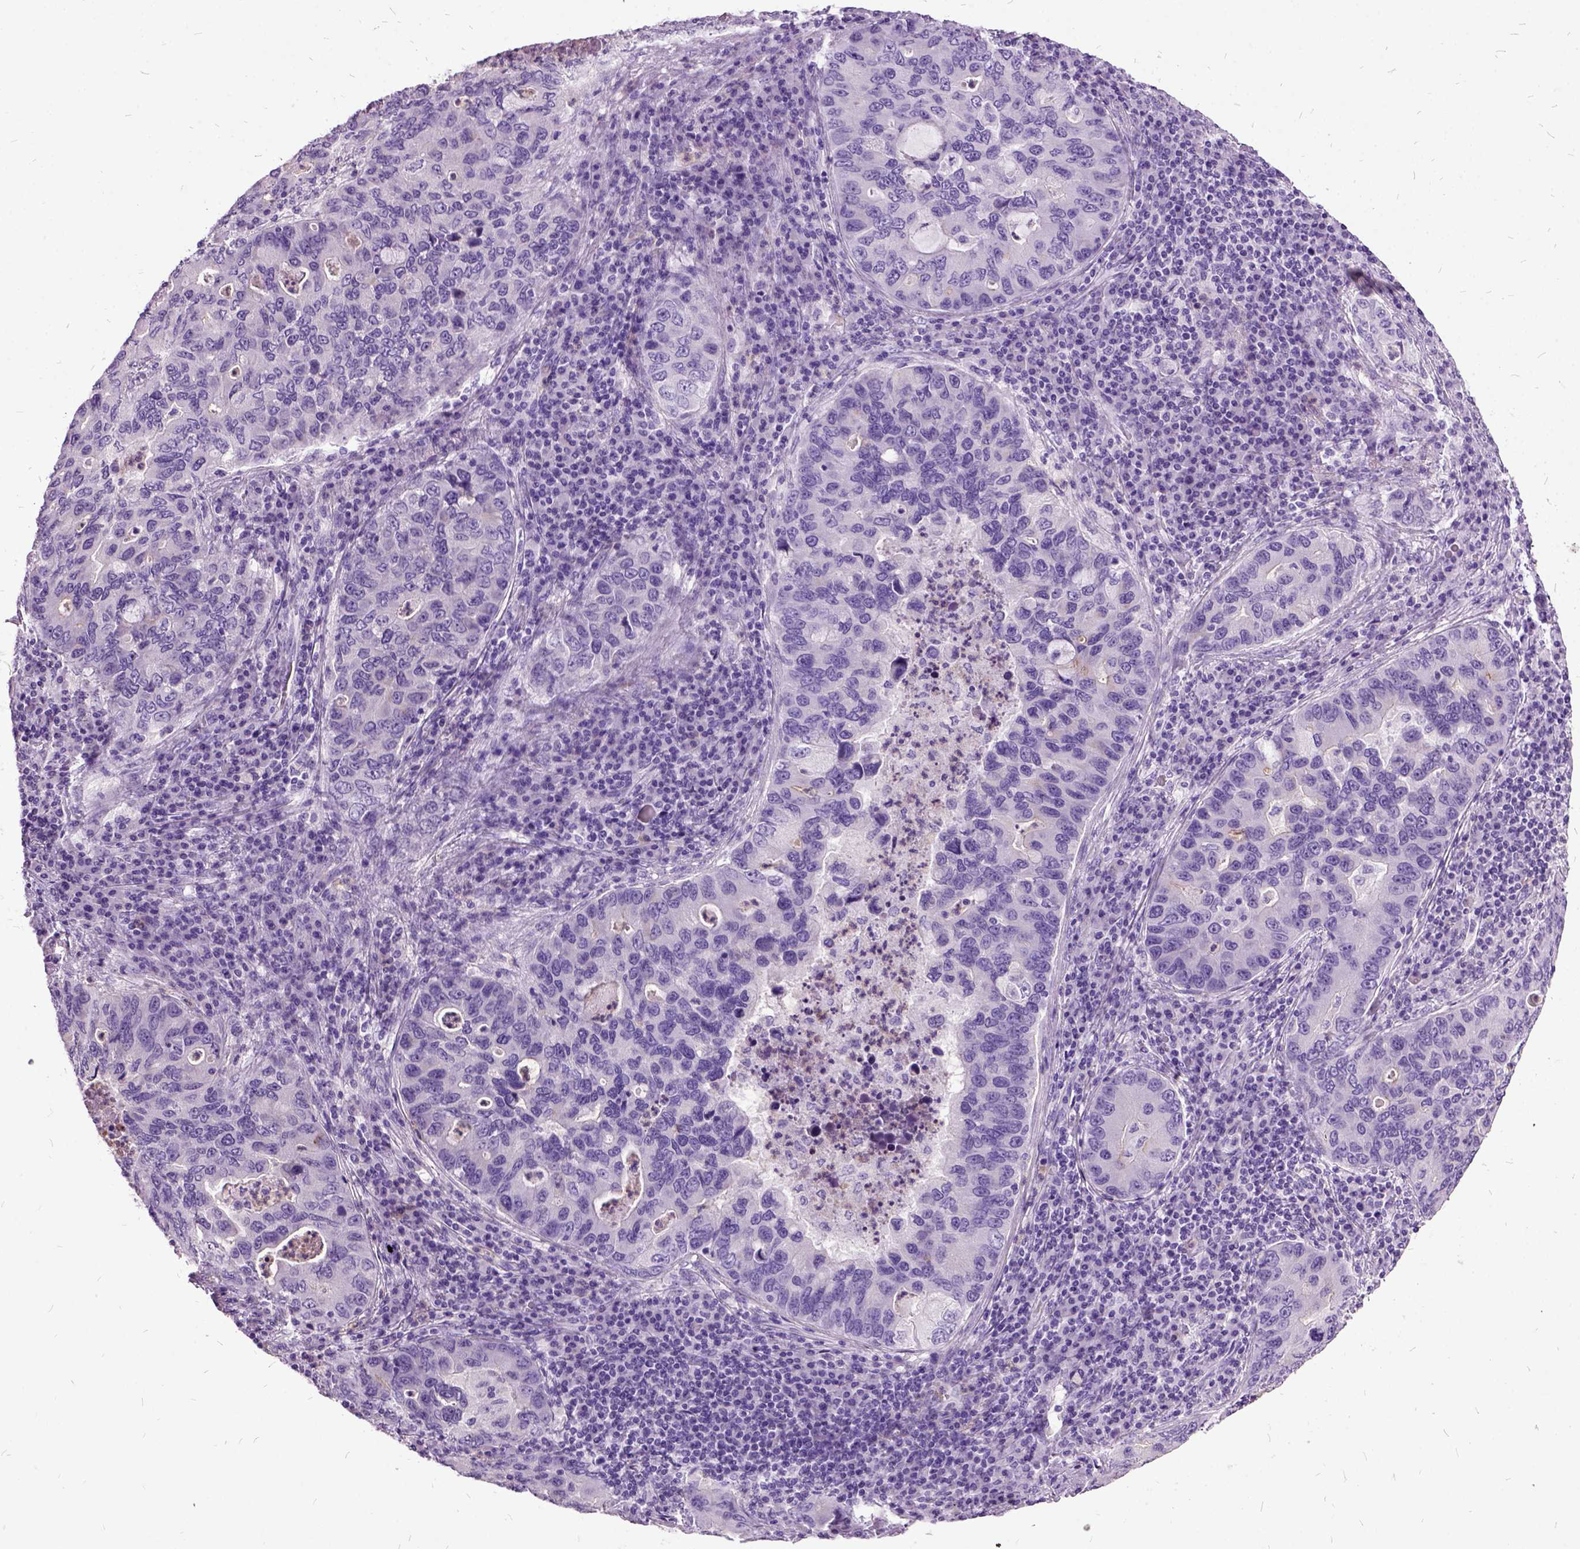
{"staining": {"intensity": "negative", "quantity": "none", "location": "none"}, "tissue": "lung cancer", "cell_type": "Tumor cells", "image_type": "cancer", "snomed": [{"axis": "morphology", "description": "Adenocarcinoma, NOS"}, {"axis": "morphology", "description": "Adenocarcinoma, metastatic, NOS"}, {"axis": "topography", "description": "Lymph node"}, {"axis": "topography", "description": "Lung"}], "caption": "Tumor cells are negative for protein expression in human lung cancer (metastatic adenocarcinoma).", "gene": "MME", "patient": {"sex": "female", "age": 54}}